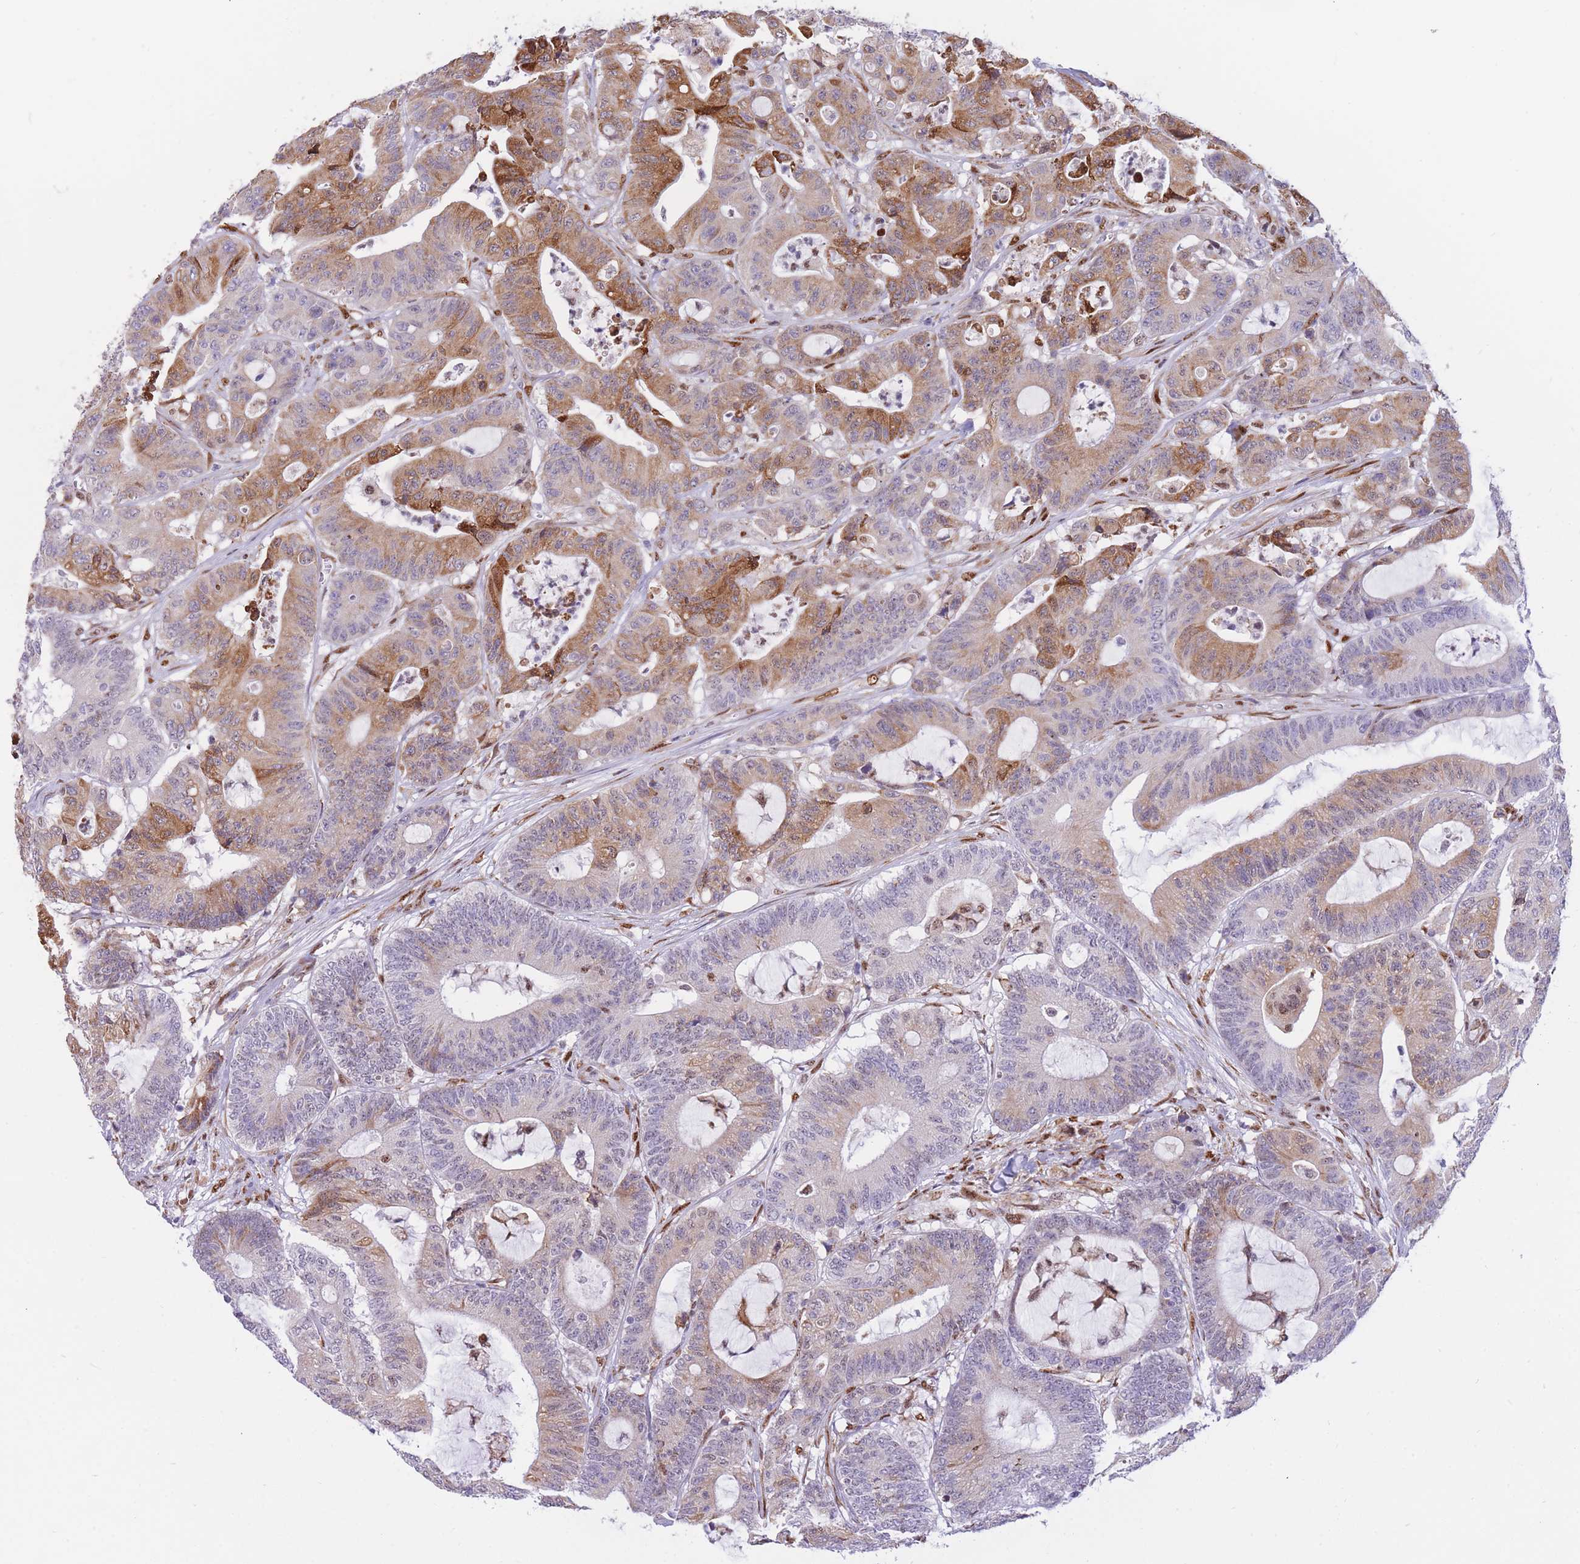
{"staining": {"intensity": "moderate", "quantity": "25%-75%", "location": "cytoplasmic/membranous,nuclear"}, "tissue": "colorectal cancer", "cell_type": "Tumor cells", "image_type": "cancer", "snomed": [{"axis": "morphology", "description": "Adenocarcinoma, NOS"}, {"axis": "topography", "description": "Colon"}], "caption": "Immunohistochemical staining of human colorectal adenocarcinoma exhibits medium levels of moderate cytoplasmic/membranous and nuclear protein staining in about 25%-75% of tumor cells.", "gene": "FAM153A", "patient": {"sex": "female", "age": 84}}